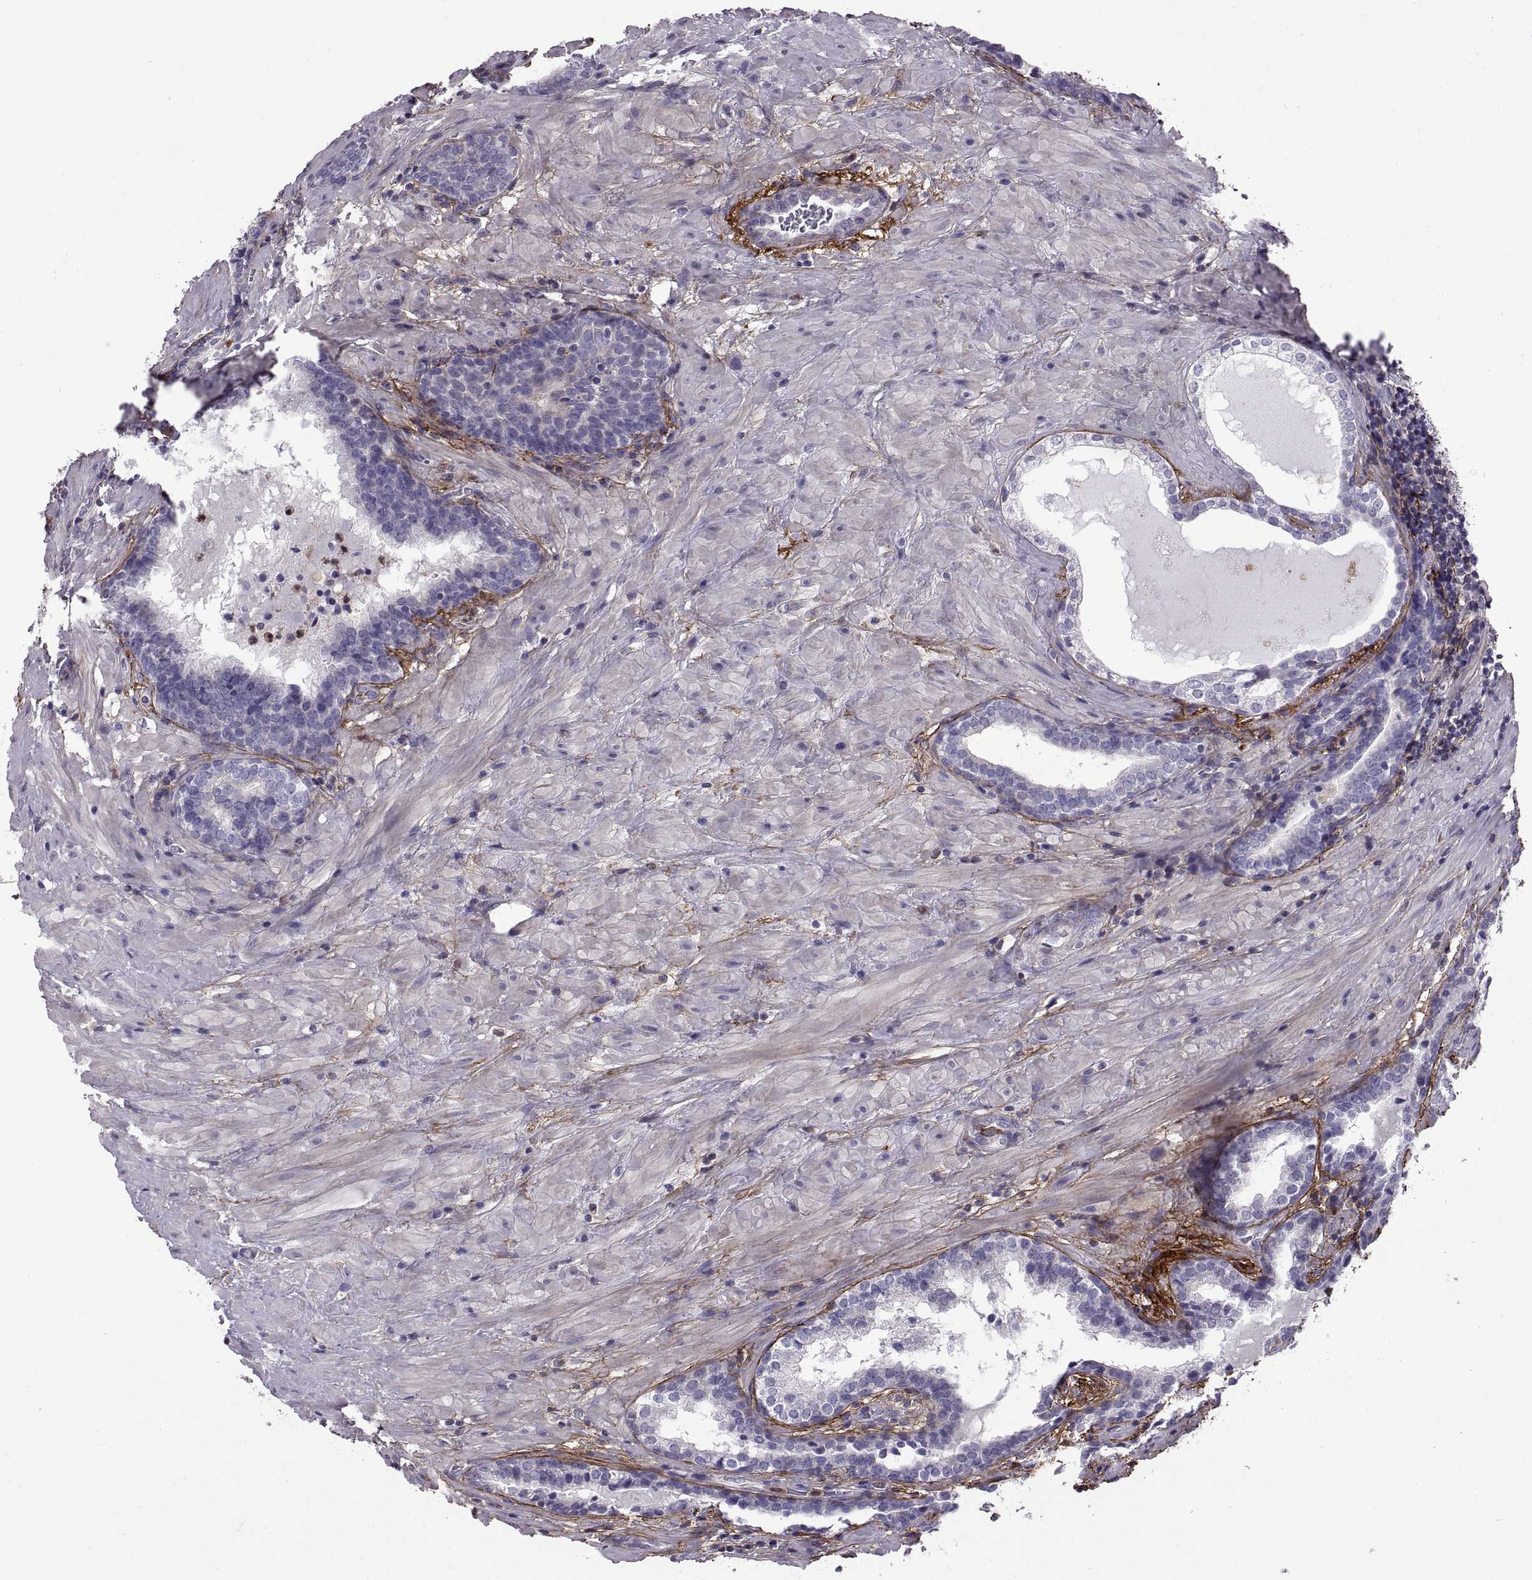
{"staining": {"intensity": "negative", "quantity": "none", "location": "none"}, "tissue": "prostate cancer", "cell_type": "Tumor cells", "image_type": "cancer", "snomed": [{"axis": "morphology", "description": "Adenocarcinoma, NOS"}, {"axis": "topography", "description": "Prostate and seminal vesicle, NOS"}], "caption": "This photomicrograph is of prostate cancer stained with IHC to label a protein in brown with the nuclei are counter-stained blue. There is no staining in tumor cells. The staining was performed using DAB (3,3'-diaminobenzidine) to visualize the protein expression in brown, while the nuclei were stained in blue with hematoxylin (Magnification: 20x).", "gene": "EMILIN2", "patient": {"sex": "male", "age": 63}}